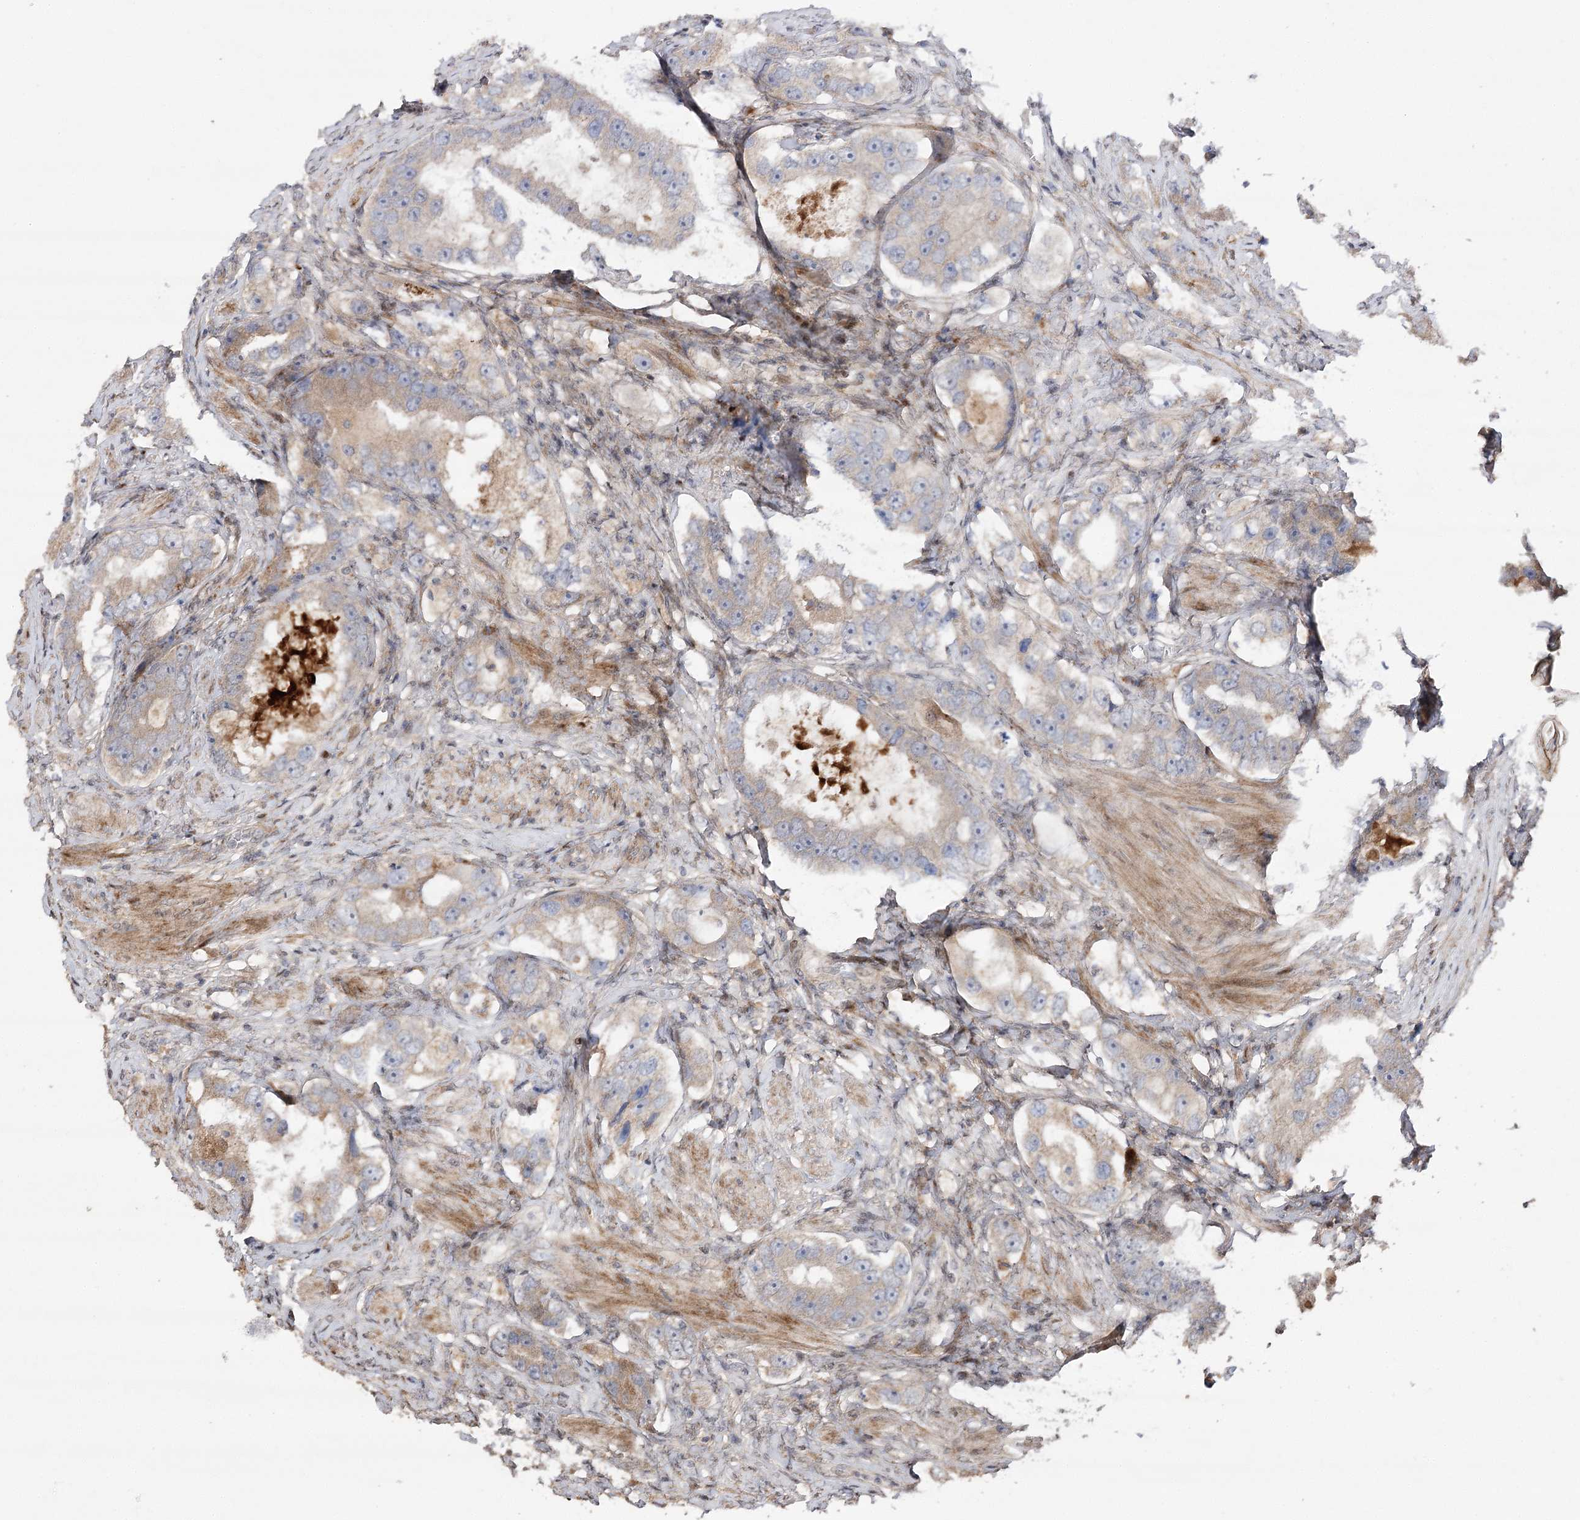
{"staining": {"intensity": "weak", "quantity": ">75%", "location": "cytoplasmic/membranous"}, "tissue": "prostate cancer", "cell_type": "Tumor cells", "image_type": "cancer", "snomed": [{"axis": "morphology", "description": "Adenocarcinoma, High grade"}, {"axis": "topography", "description": "Prostate"}], "caption": "A micrograph of prostate cancer stained for a protein exhibits weak cytoplasmic/membranous brown staining in tumor cells. (brown staining indicates protein expression, while blue staining denotes nuclei).", "gene": "OBSL1", "patient": {"sex": "male", "age": 63}}